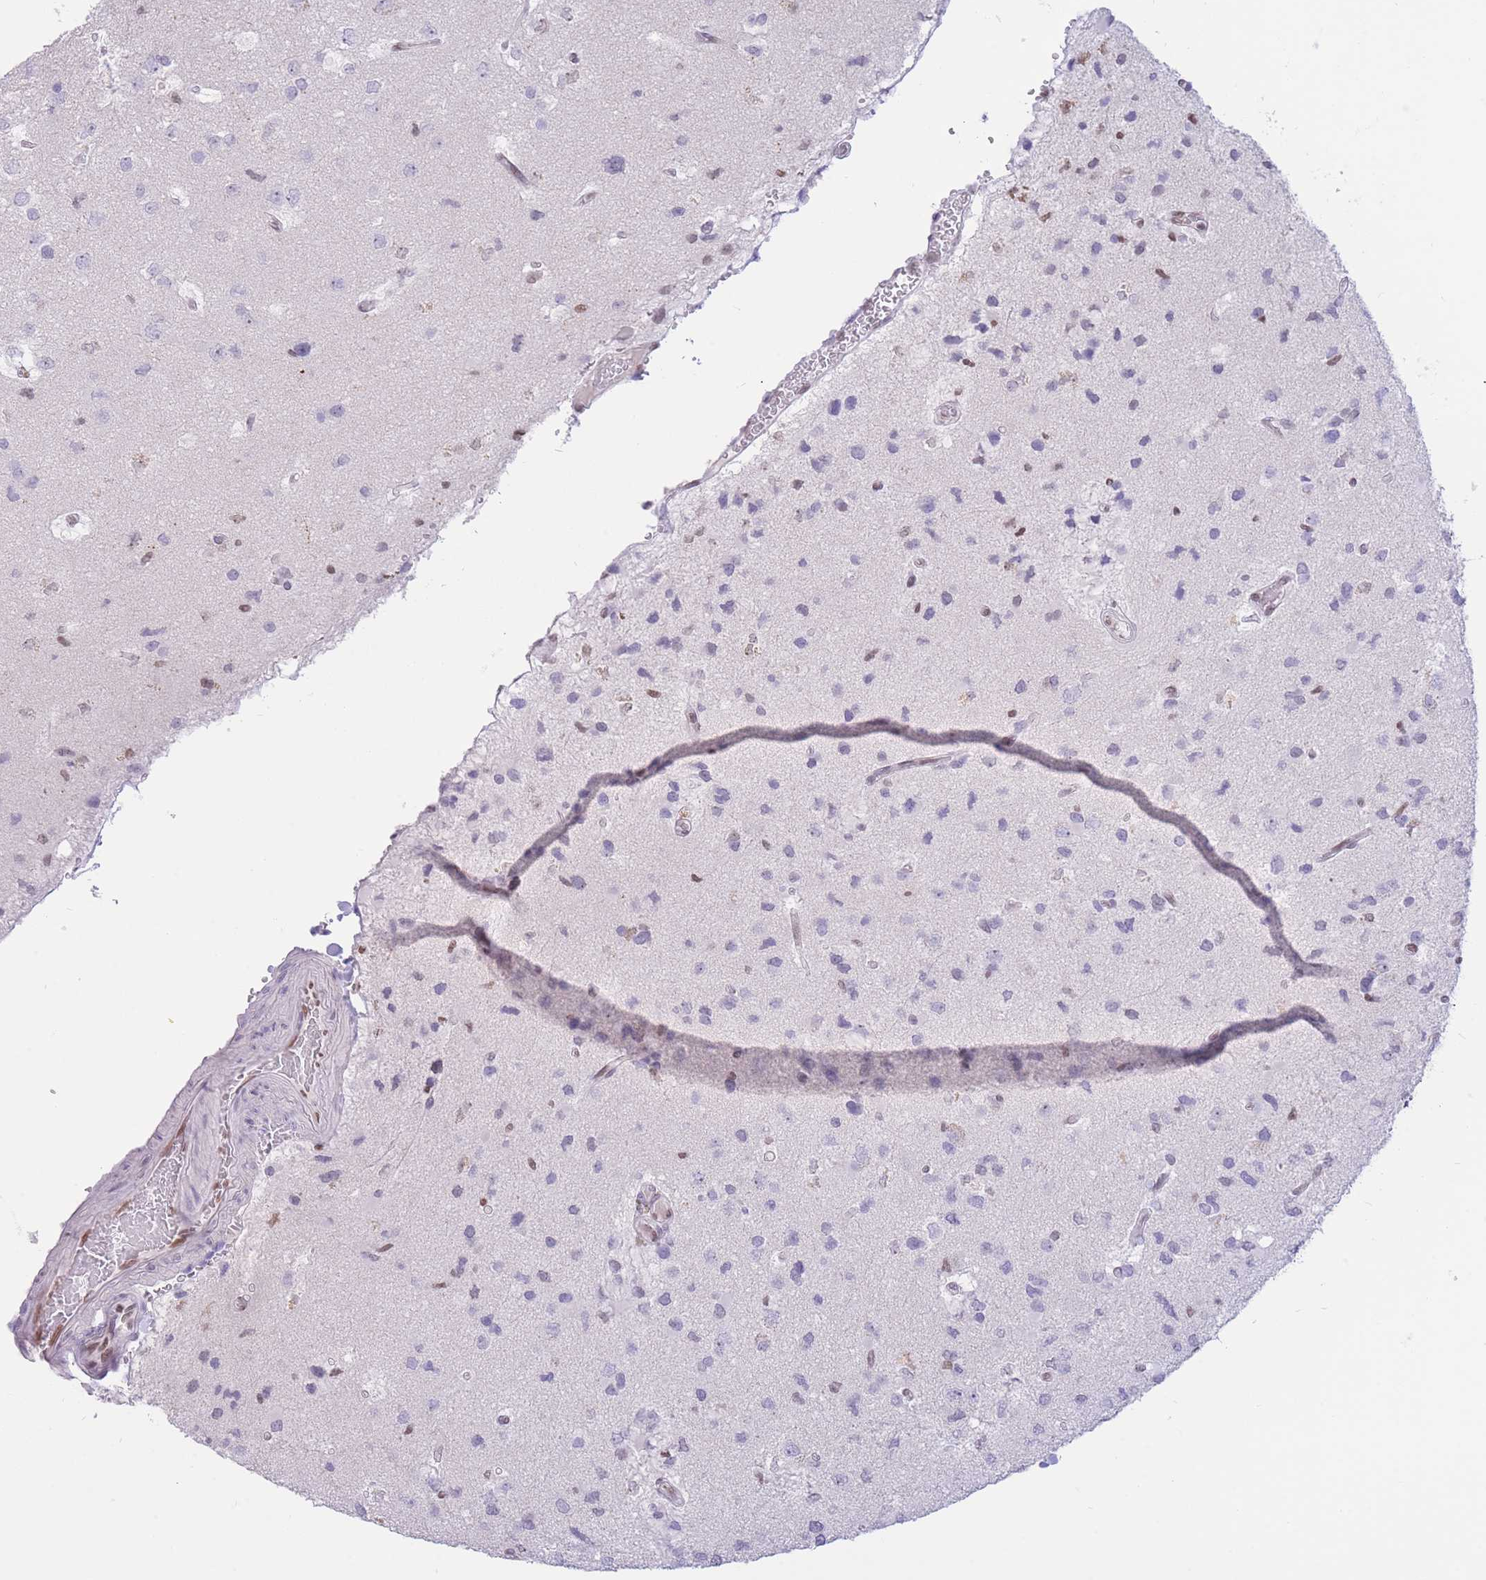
{"staining": {"intensity": "negative", "quantity": "none", "location": "none"}, "tissue": "glioma", "cell_type": "Tumor cells", "image_type": "cancer", "snomed": [{"axis": "morphology", "description": "Glioma, malignant, High grade"}, {"axis": "topography", "description": "Brain"}], "caption": "Protein analysis of malignant high-grade glioma shows no significant staining in tumor cells. (DAB (3,3'-diaminobenzidine) IHC visualized using brightfield microscopy, high magnification).", "gene": "HMGN1", "patient": {"sex": "male", "age": 53}}